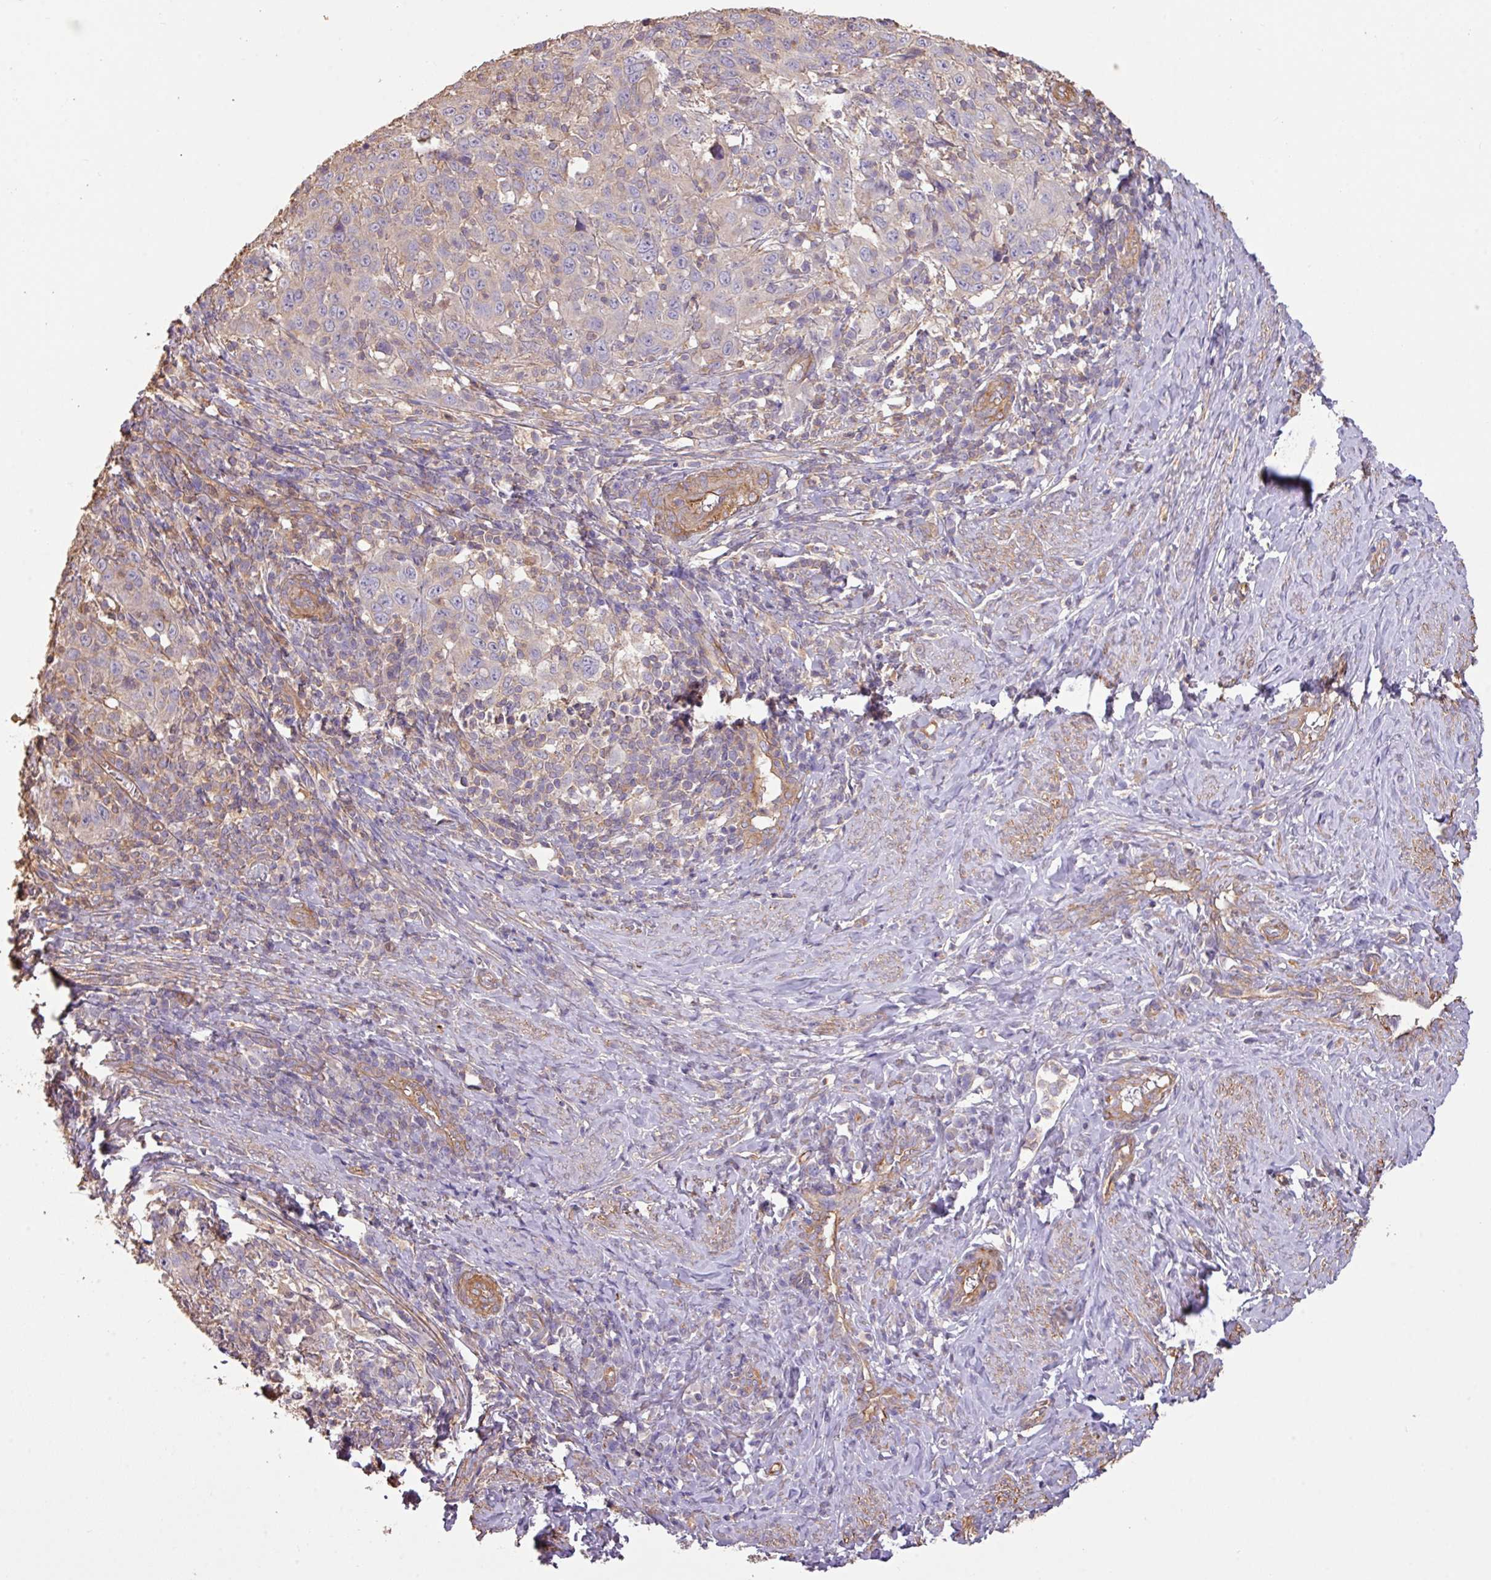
{"staining": {"intensity": "negative", "quantity": "none", "location": "none"}, "tissue": "cervical cancer", "cell_type": "Tumor cells", "image_type": "cancer", "snomed": [{"axis": "morphology", "description": "Squamous cell carcinoma, NOS"}, {"axis": "topography", "description": "Cervix"}], "caption": "Tumor cells are negative for protein expression in human cervical cancer (squamous cell carcinoma). (DAB immunohistochemistry, high magnification).", "gene": "CALML4", "patient": {"sex": "female", "age": 46}}